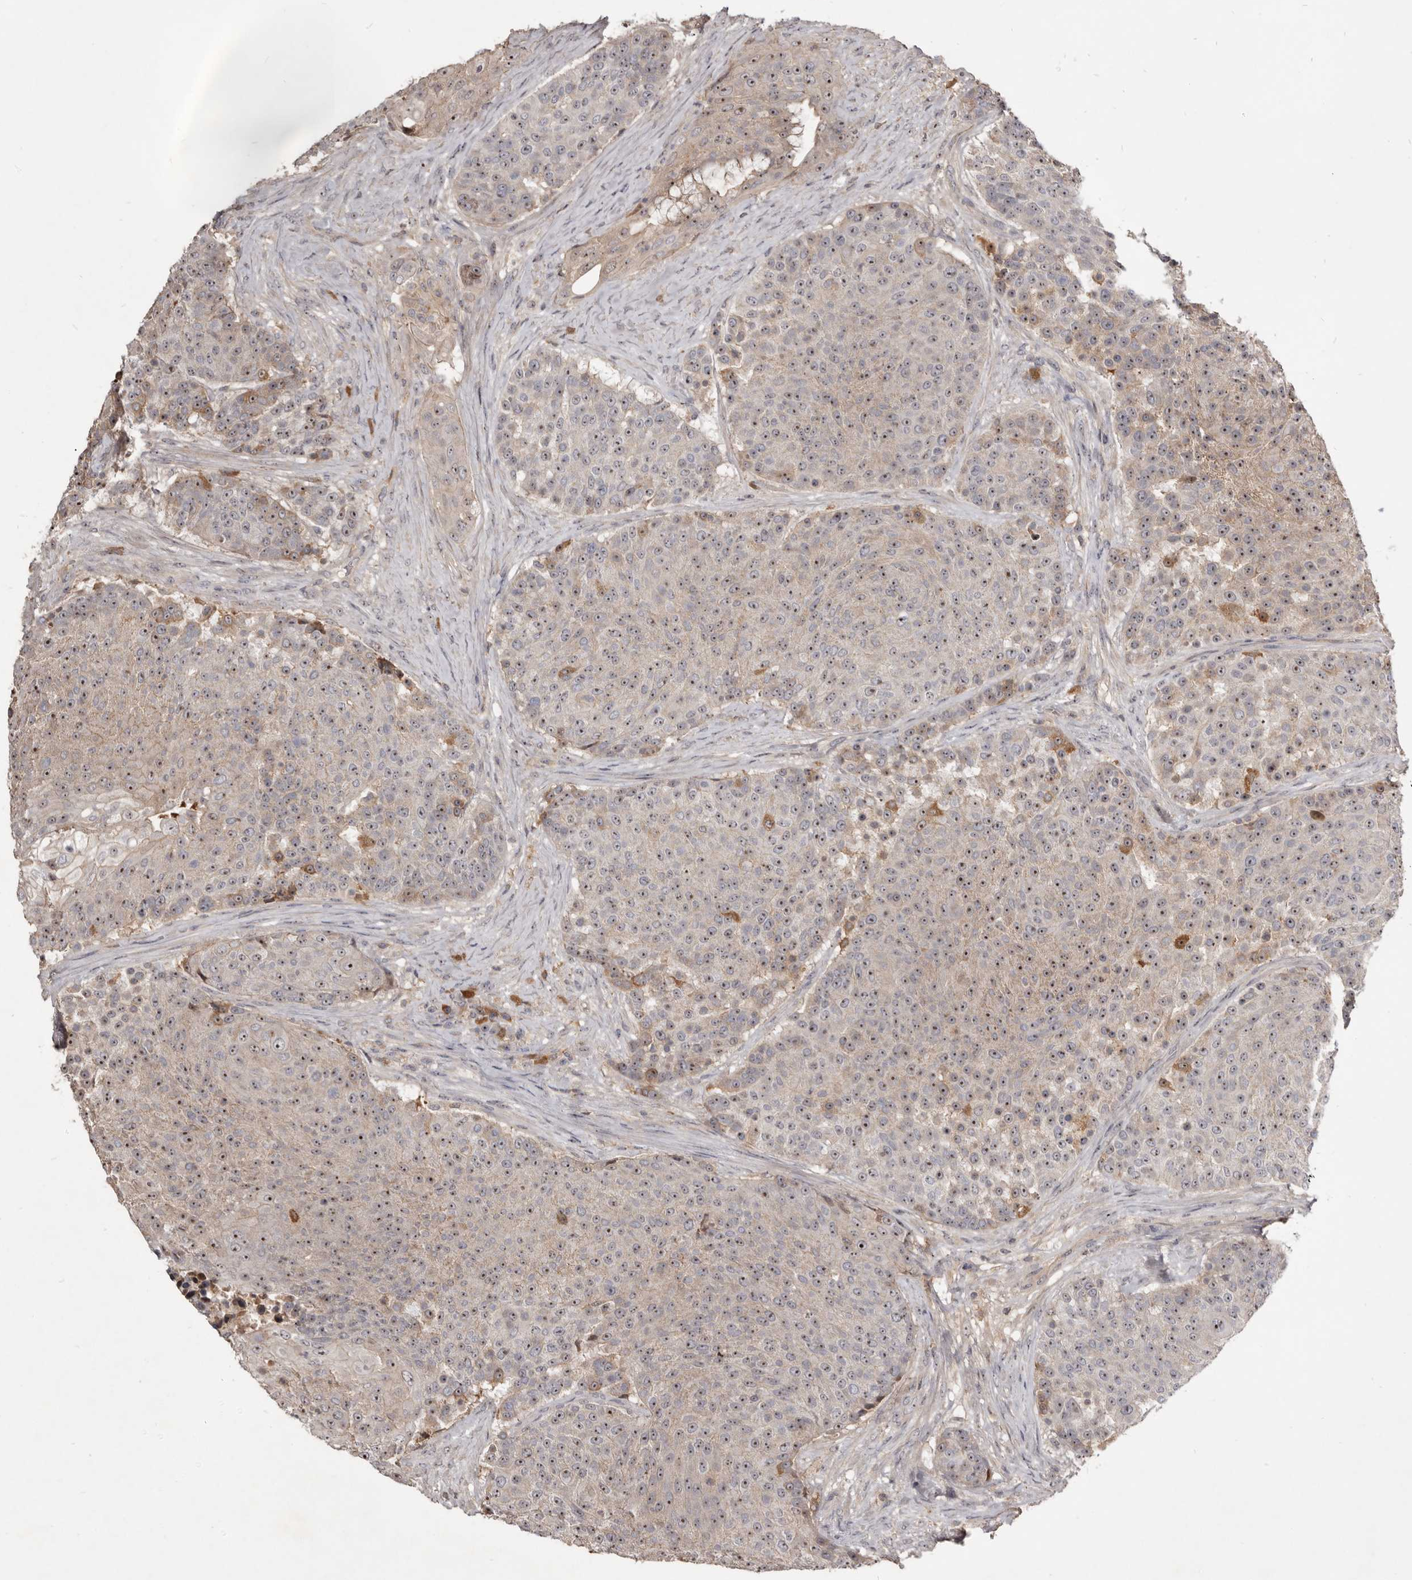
{"staining": {"intensity": "moderate", "quantity": ">75%", "location": "nuclear"}, "tissue": "urothelial cancer", "cell_type": "Tumor cells", "image_type": "cancer", "snomed": [{"axis": "morphology", "description": "Urothelial carcinoma, High grade"}, {"axis": "topography", "description": "Urinary bladder"}], "caption": "IHC of urothelial cancer exhibits medium levels of moderate nuclear positivity in approximately >75% of tumor cells.", "gene": "TTC39A", "patient": {"sex": "female", "age": 63}}